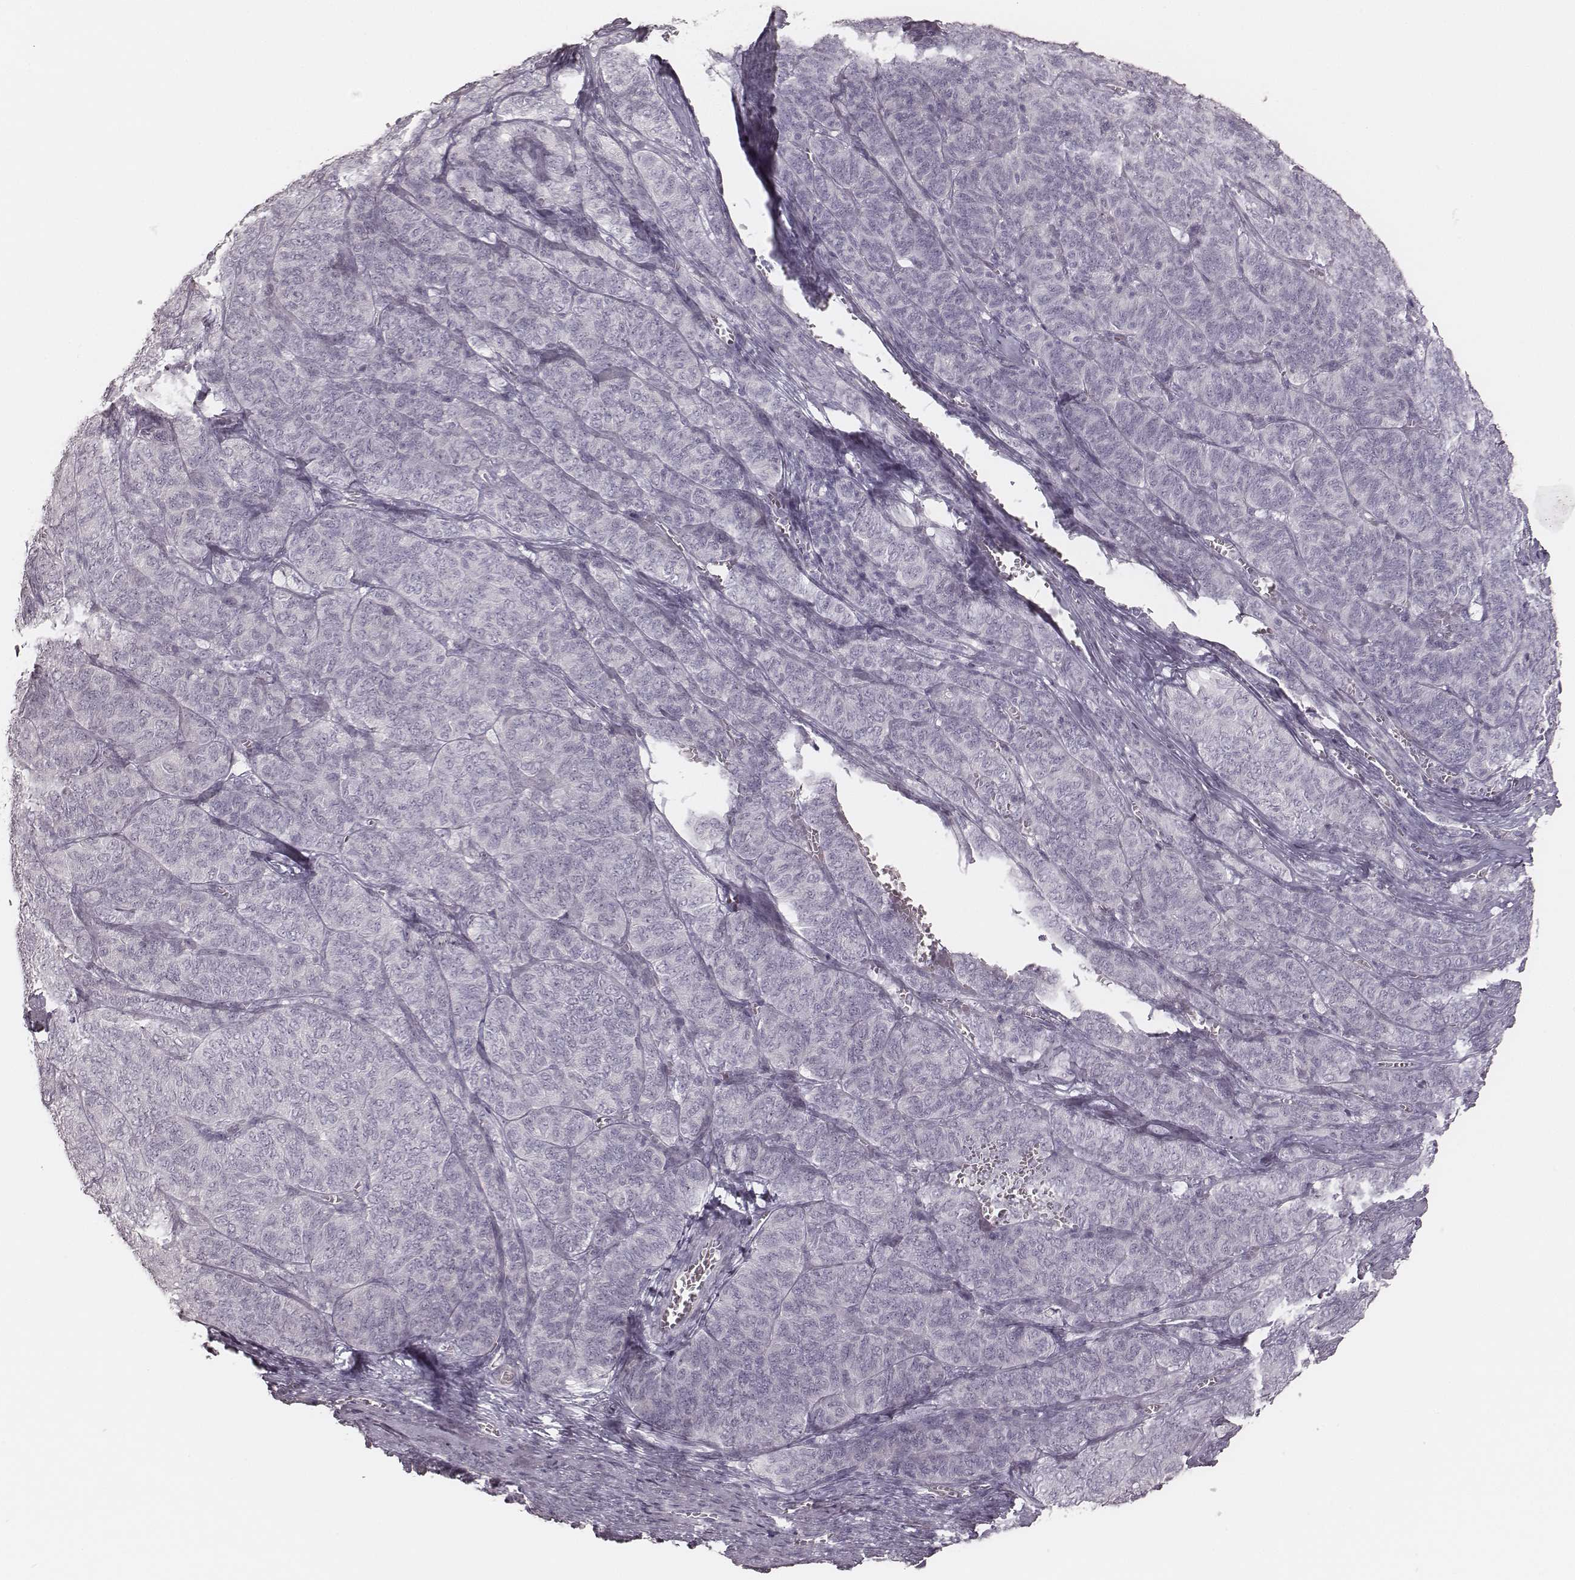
{"staining": {"intensity": "negative", "quantity": "none", "location": "none"}, "tissue": "ovarian cancer", "cell_type": "Tumor cells", "image_type": "cancer", "snomed": [{"axis": "morphology", "description": "Carcinoma, endometroid"}, {"axis": "topography", "description": "Ovary"}], "caption": "Human ovarian cancer (endometroid carcinoma) stained for a protein using immunohistochemistry reveals no positivity in tumor cells.", "gene": "KRT82", "patient": {"sex": "female", "age": 80}}